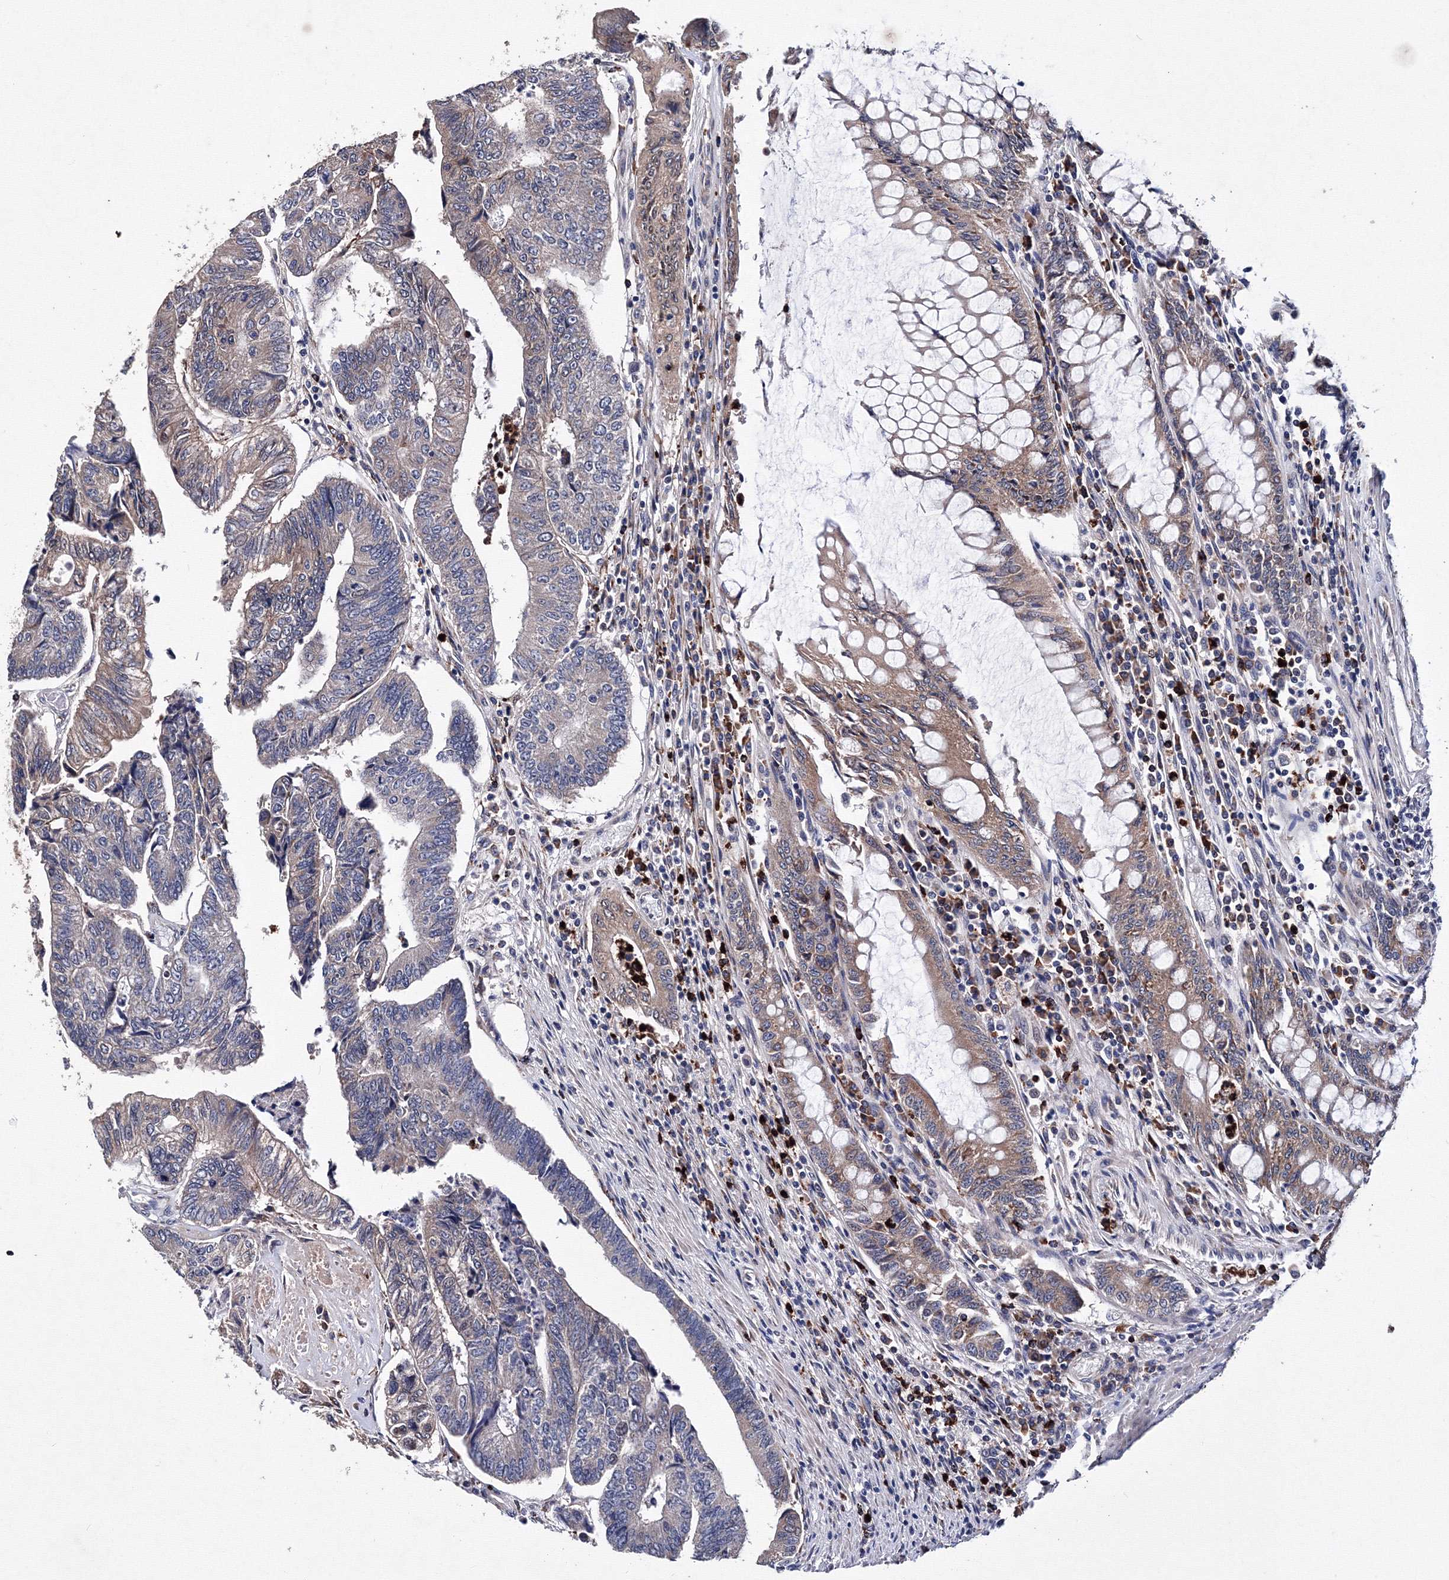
{"staining": {"intensity": "weak", "quantity": ">75%", "location": "cytoplasmic/membranous"}, "tissue": "colorectal cancer", "cell_type": "Tumor cells", "image_type": "cancer", "snomed": [{"axis": "morphology", "description": "Adenocarcinoma, NOS"}, {"axis": "topography", "description": "Colon"}], "caption": "Weak cytoplasmic/membranous positivity for a protein is present in approximately >75% of tumor cells of colorectal adenocarcinoma using immunohistochemistry (IHC).", "gene": "PHYKPL", "patient": {"sex": "female", "age": 67}}